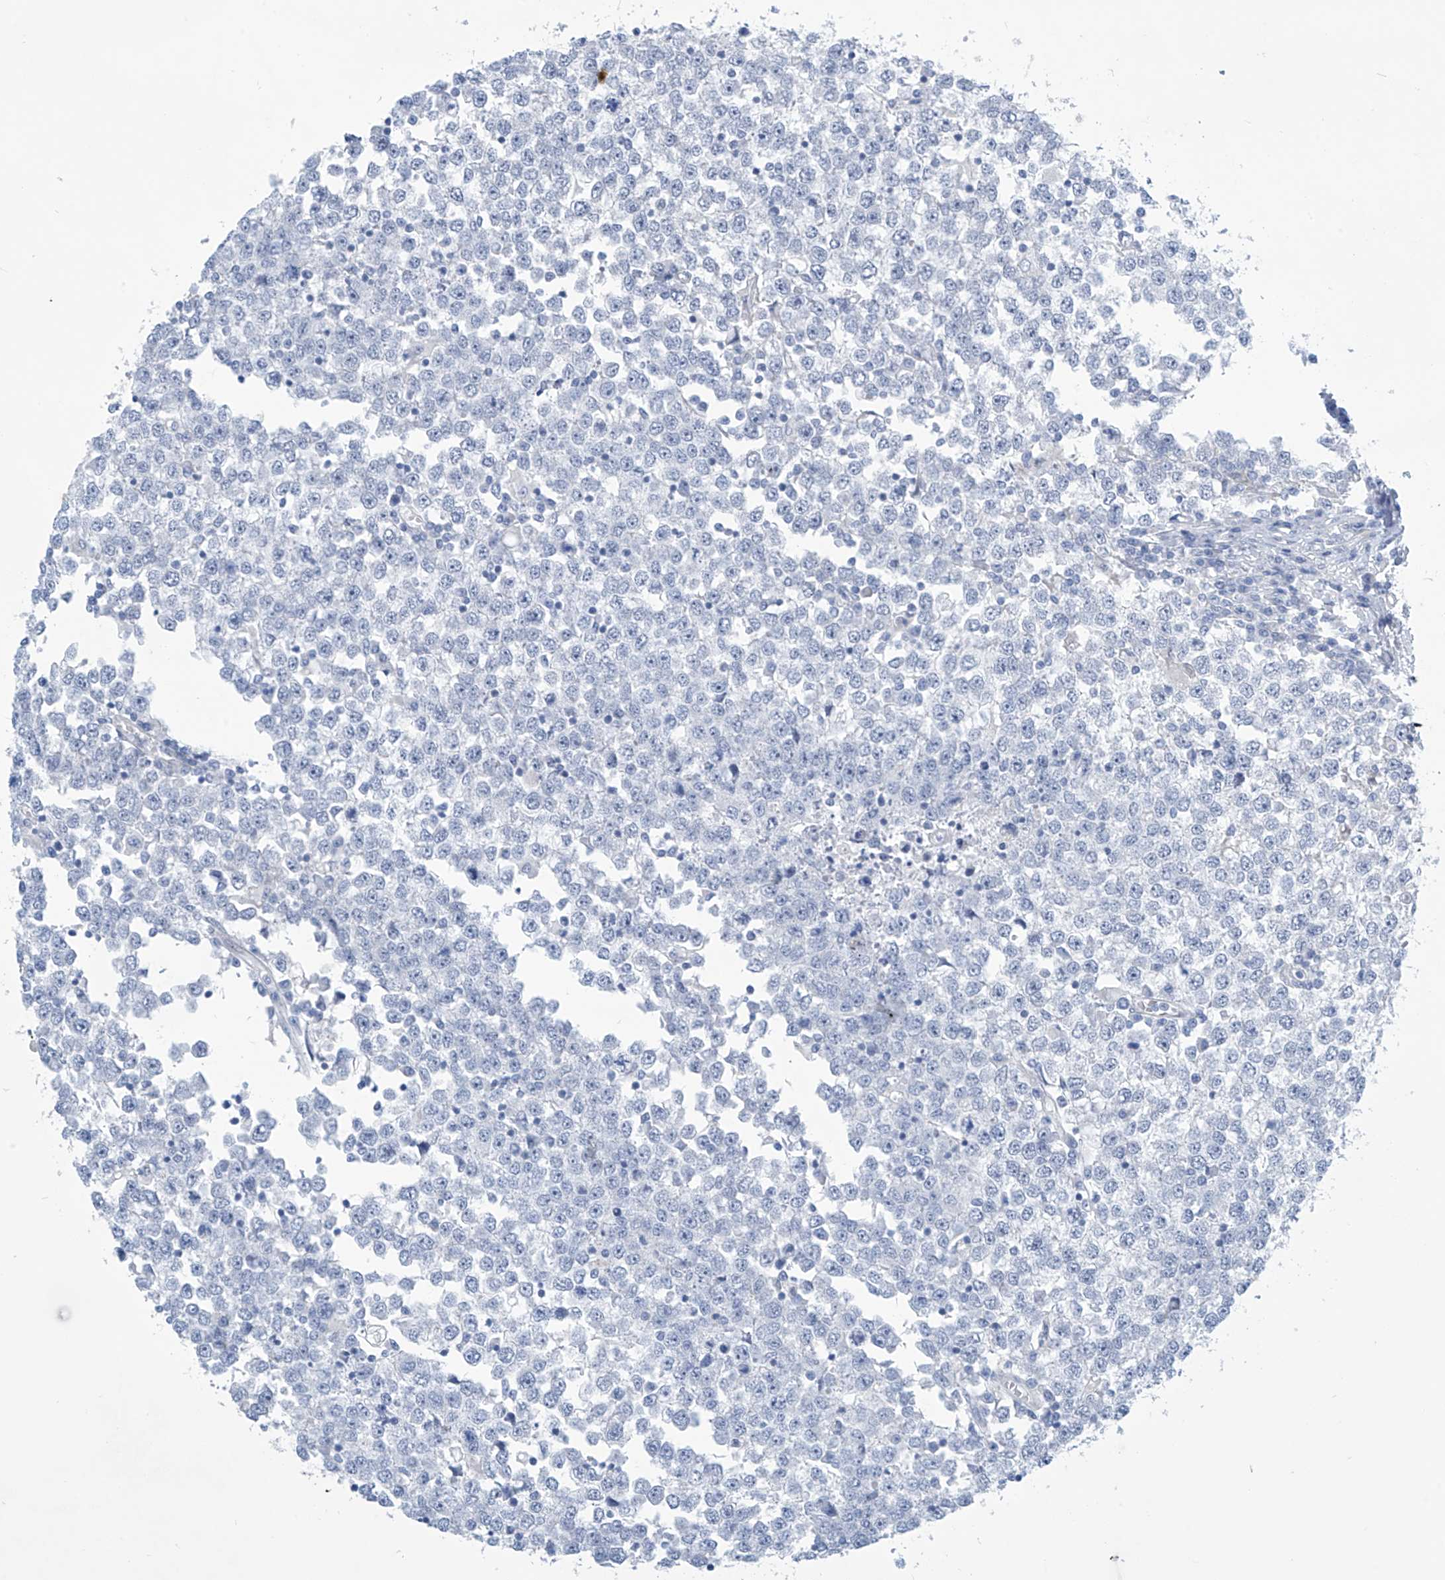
{"staining": {"intensity": "negative", "quantity": "none", "location": "none"}, "tissue": "testis cancer", "cell_type": "Tumor cells", "image_type": "cancer", "snomed": [{"axis": "morphology", "description": "Seminoma, NOS"}, {"axis": "topography", "description": "Testis"}], "caption": "IHC image of human testis seminoma stained for a protein (brown), which displays no expression in tumor cells.", "gene": "SLC35A5", "patient": {"sex": "male", "age": 65}}